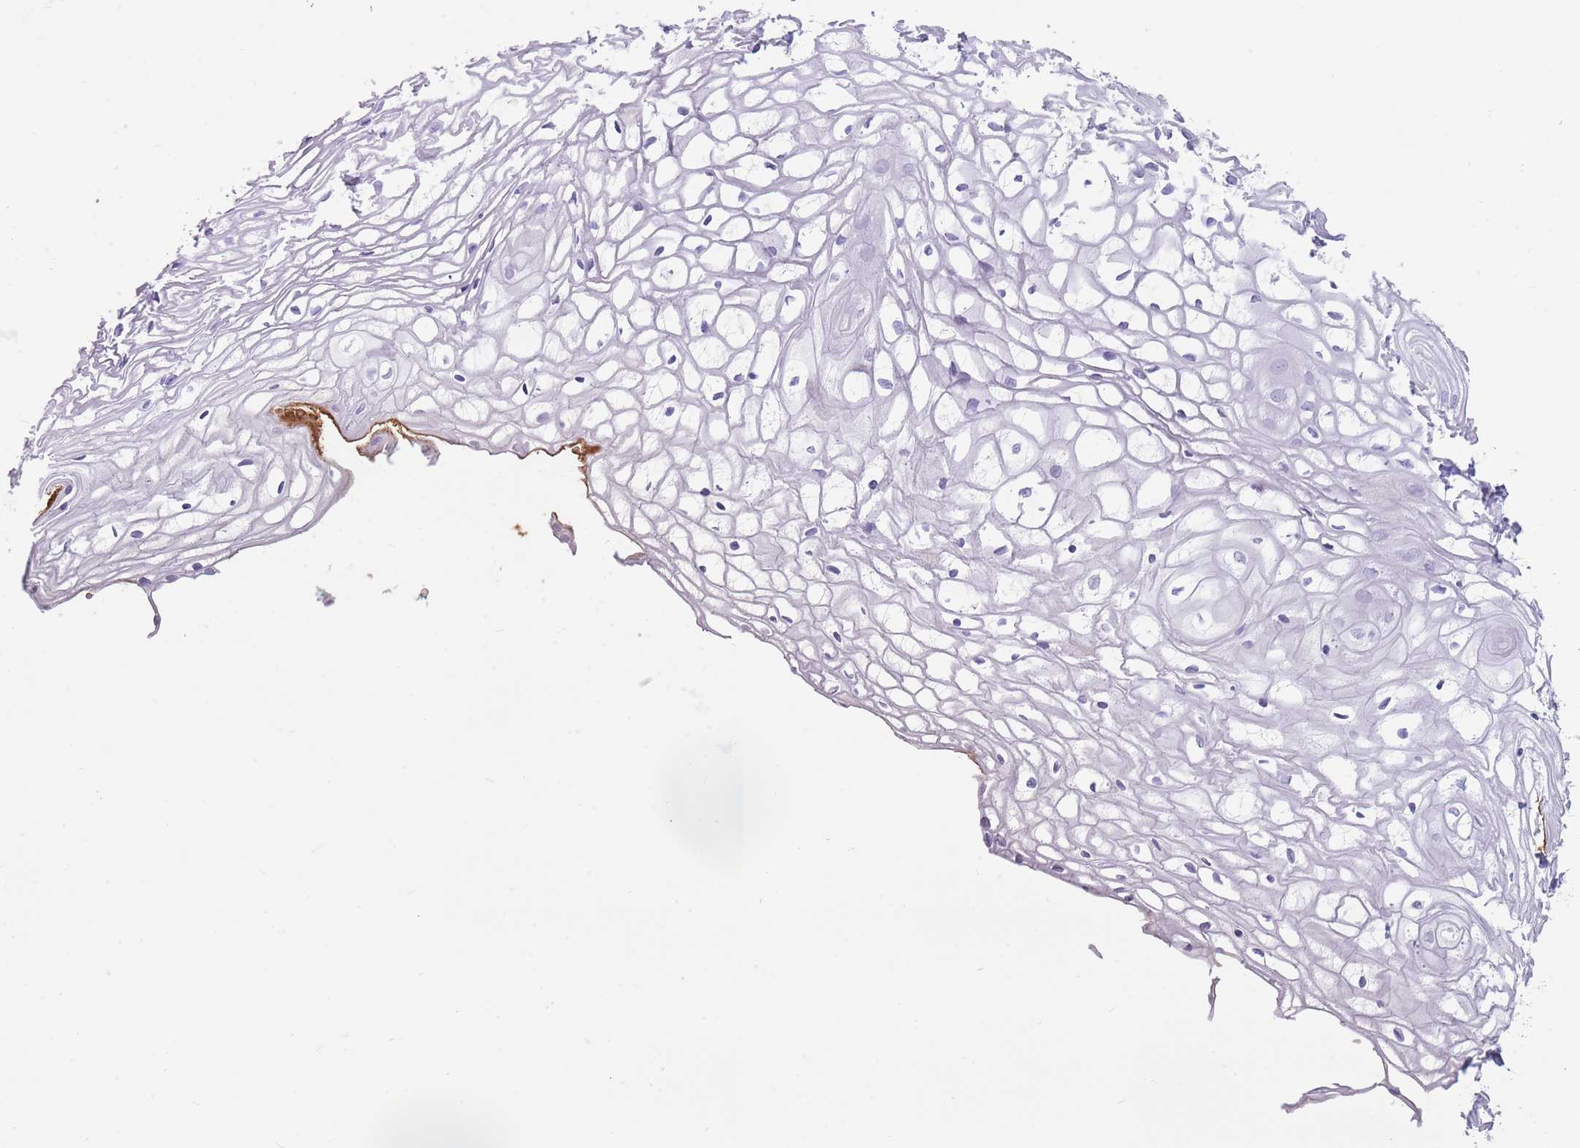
{"staining": {"intensity": "negative", "quantity": "none", "location": "none"}, "tissue": "vagina", "cell_type": "Squamous epithelial cells", "image_type": "normal", "snomed": [{"axis": "morphology", "description": "Normal tissue, NOS"}, {"axis": "topography", "description": "Vagina"}], "caption": "This image is of normal vagina stained with immunohistochemistry to label a protein in brown with the nuclei are counter-stained blue. There is no positivity in squamous epithelial cells.", "gene": "LEPROTL1", "patient": {"sex": "female", "age": 34}}